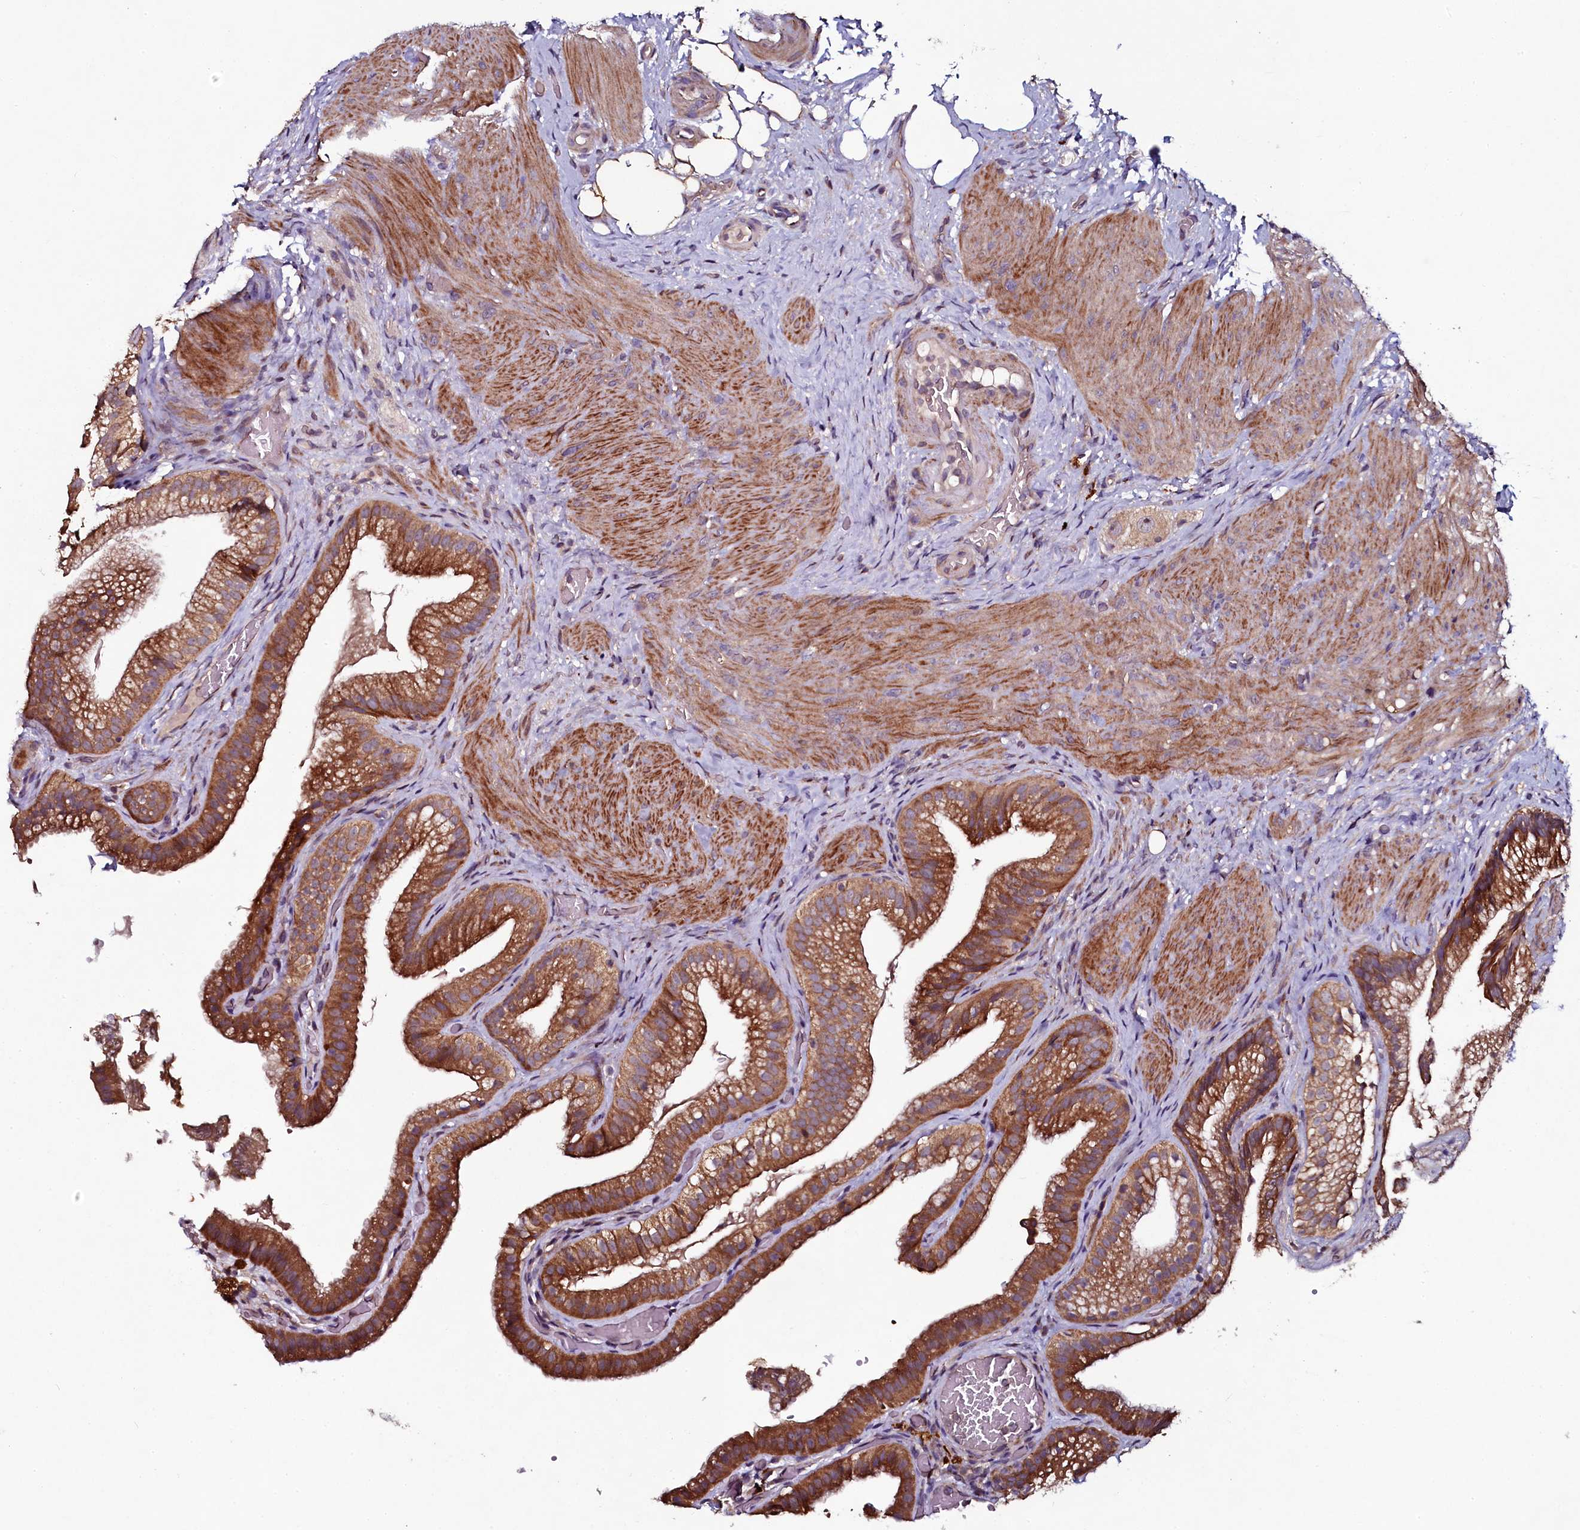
{"staining": {"intensity": "strong", "quantity": ">75%", "location": "cytoplasmic/membranous"}, "tissue": "gallbladder", "cell_type": "Glandular cells", "image_type": "normal", "snomed": [{"axis": "morphology", "description": "Normal tissue, NOS"}, {"axis": "morphology", "description": "Inflammation, NOS"}, {"axis": "topography", "description": "Gallbladder"}], "caption": "Immunohistochemistry (IHC) histopathology image of benign gallbladder stained for a protein (brown), which shows high levels of strong cytoplasmic/membranous expression in approximately >75% of glandular cells.", "gene": "SEC24C", "patient": {"sex": "male", "age": 51}}